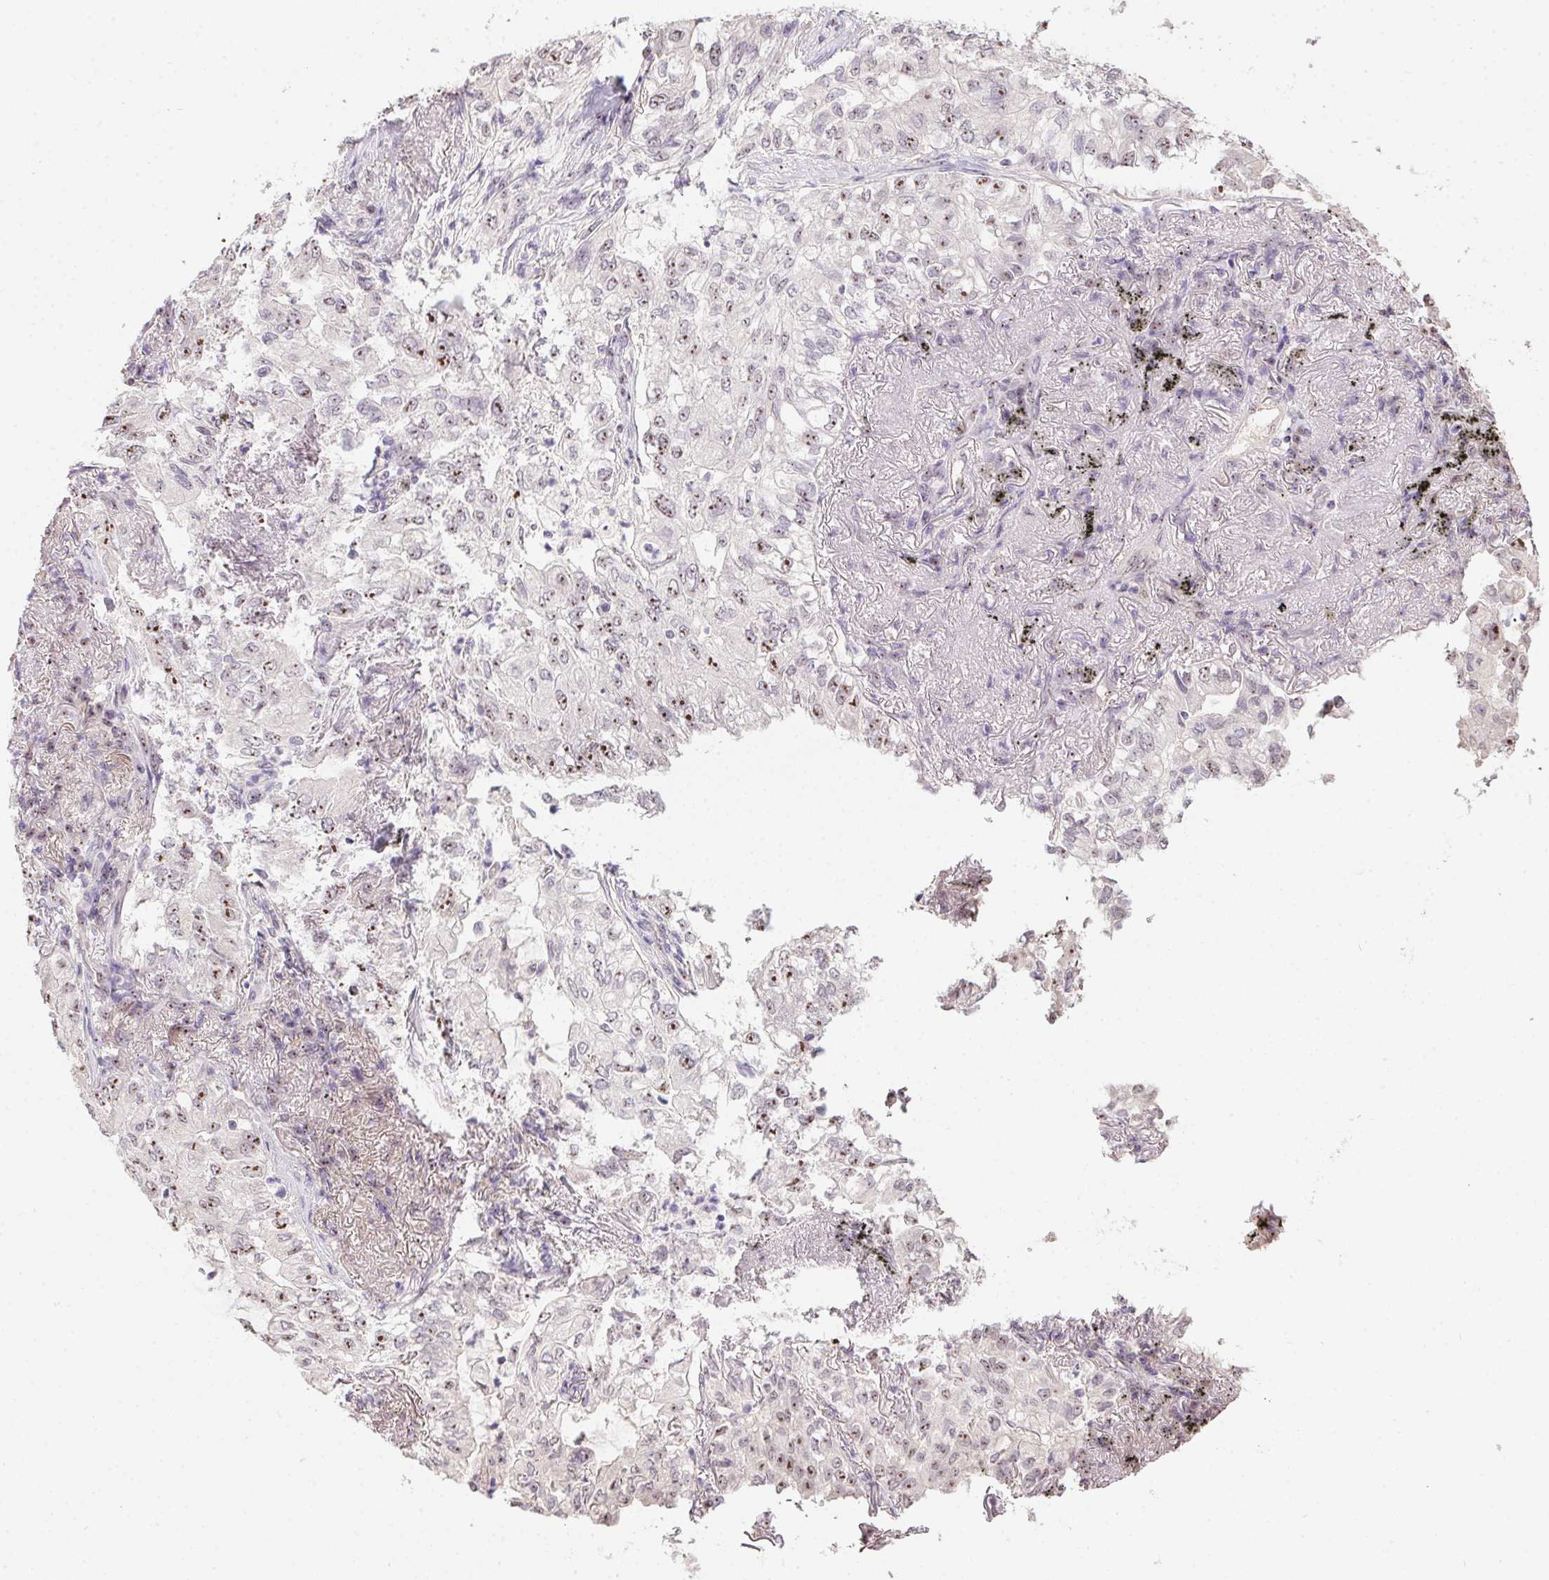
{"staining": {"intensity": "weak", "quantity": ">75%", "location": "nuclear"}, "tissue": "lung cancer", "cell_type": "Tumor cells", "image_type": "cancer", "snomed": [{"axis": "morphology", "description": "Adenocarcinoma, NOS"}, {"axis": "topography", "description": "Lung"}], "caption": "An image of human adenocarcinoma (lung) stained for a protein shows weak nuclear brown staining in tumor cells. Immunohistochemistry stains the protein in brown and the nuclei are stained blue.", "gene": "BATF2", "patient": {"sex": "female", "age": 73}}